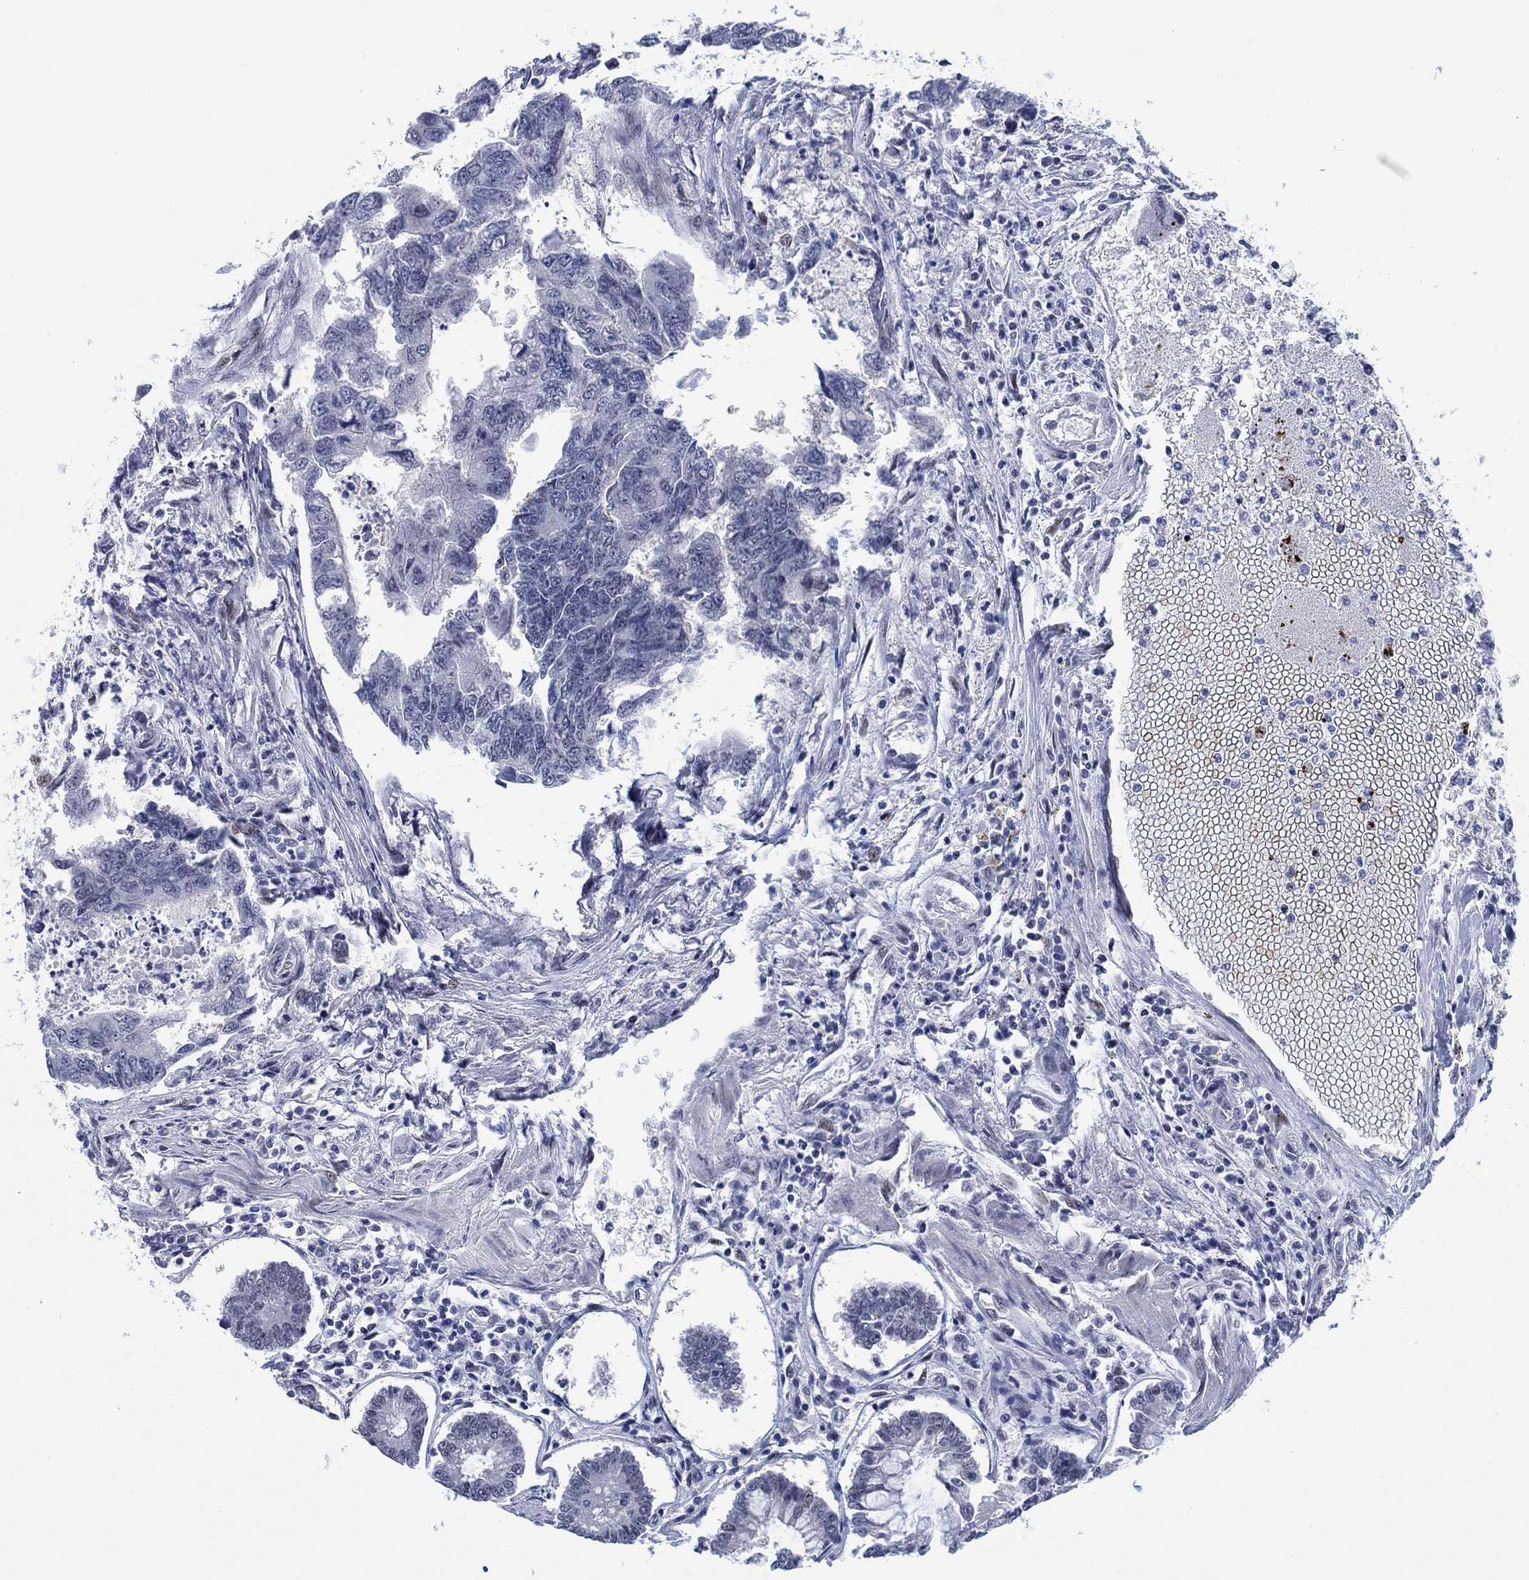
{"staining": {"intensity": "negative", "quantity": "none", "location": "none"}, "tissue": "colorectal cancer", "cell_type": "Tumor cells", "image_type": "cancer", "snomed": [{"axis": "morphology", "description": "Adenocarcinoma, NOS"}, {"axis": "topography", "description": "Colon"}], "caption": "This micrograph is of colorectal cancer (adenocarcinoma) stained with immunohistochemistry to label a protein in brown with the nuclei are counter-stained blue. There is no expression in tumor cells.", "gene": "NEU3", "patient": {"sex": "female", "age": 65}}